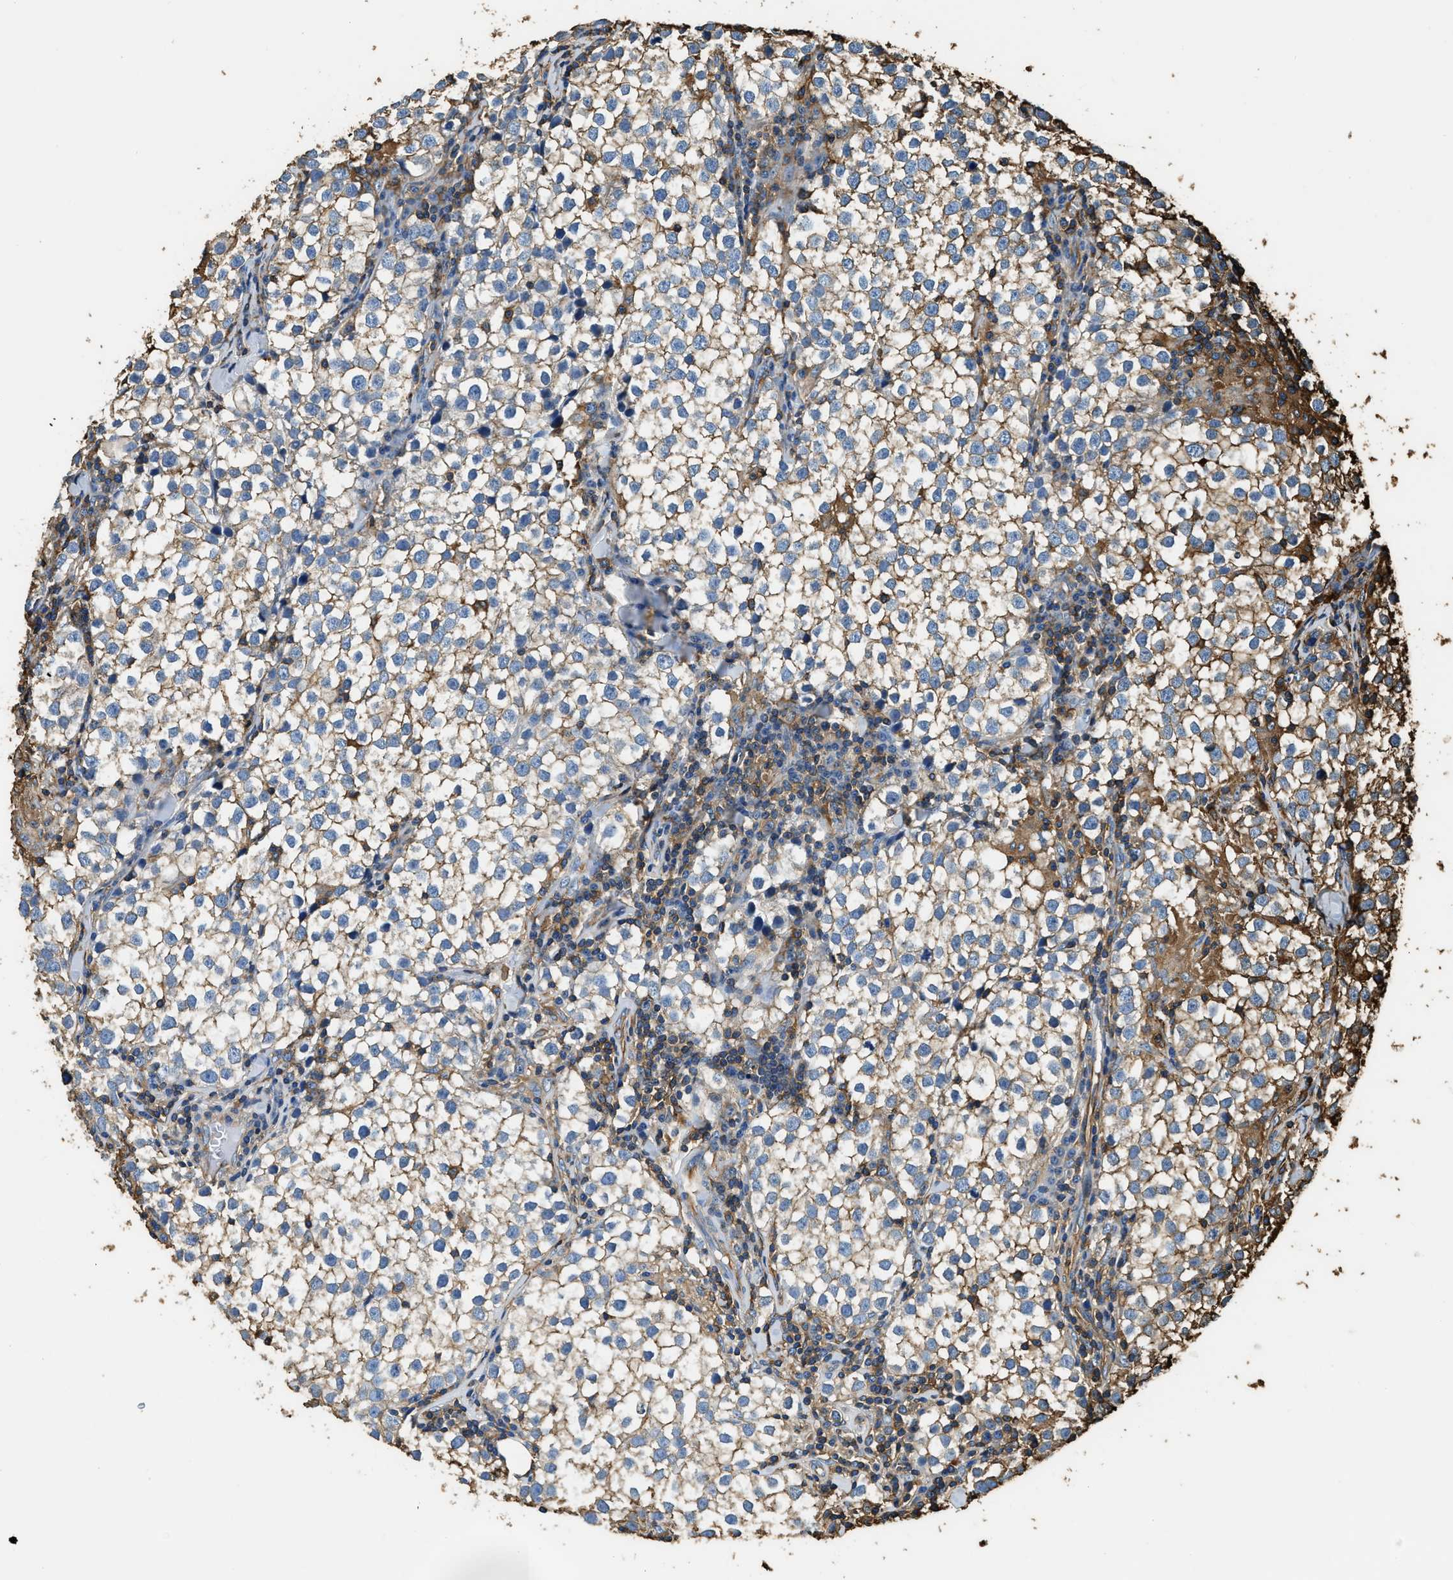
{"staining": {"intensity": "weak", "quantity": ">75%", "location": "cytoplasmic/membranous"}, "tissue": "testis cancer", "cell_type": "Tumor cells", "image_type": "cancer", "snomed": [{"axis": "morphology", "description": "Seminoma, NOS"}, {"axis": "morphology", "description": "Carcinoma, Embryonal, NOS"}, {"axis": "topography", "description": "Testis"}], "caption": "Tumor cells demonstrate weak cytoplasmic/membranous expression in approximately >75% of cells in seminoma (testis). The staining is performed using DAB brown chromogen to label protein expression. The nuclei are counter-stained blue using hematoxylin.", "gene": "ACCS", "patient": {"sex": "male", "age": 36}}